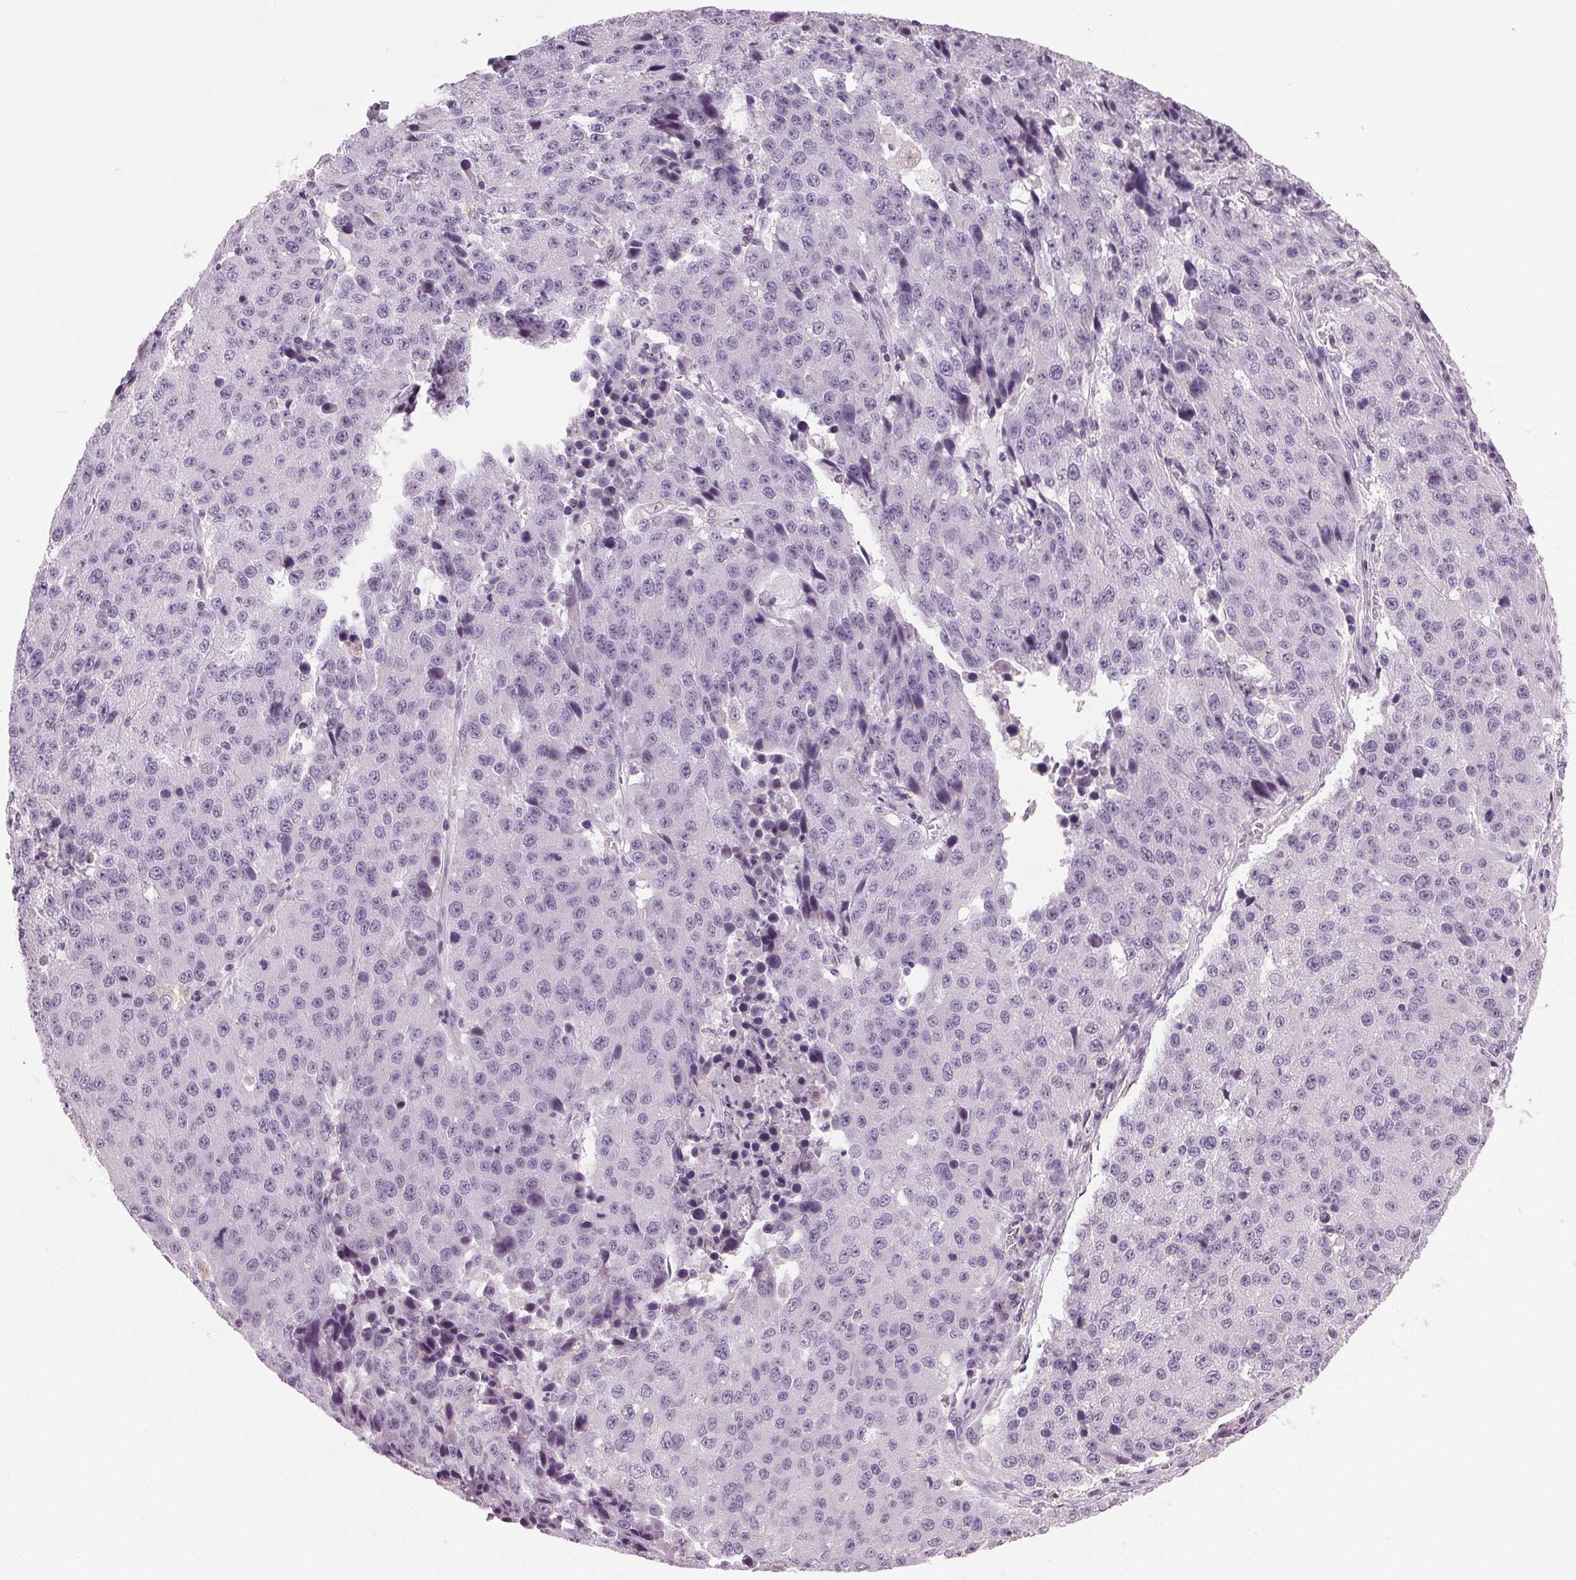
{"staining": {"intensity": "negative", "quantity": "none", "location": "none"}, "tissue": "stomach cancer", "cell_type": "Tumor cells", "image_type": "cancer", "snomed": [{"axis": "morphology", "description": "Adenocarcinoma, NOS"}, {"axis": "topography", "description": "Stomach"}], "caption": "A high-resolution histopathology image shows IHC staining of adenocarcinoma (stomach), which shows no significant expression in tumor cells. Brightfield microscopy of immunohistochemistry stained with DAB (brown) and hematoxylin (blue), captured at high magnification.", "gene": "DNAH12", "patient": {"sex": "male", "age": 71}}